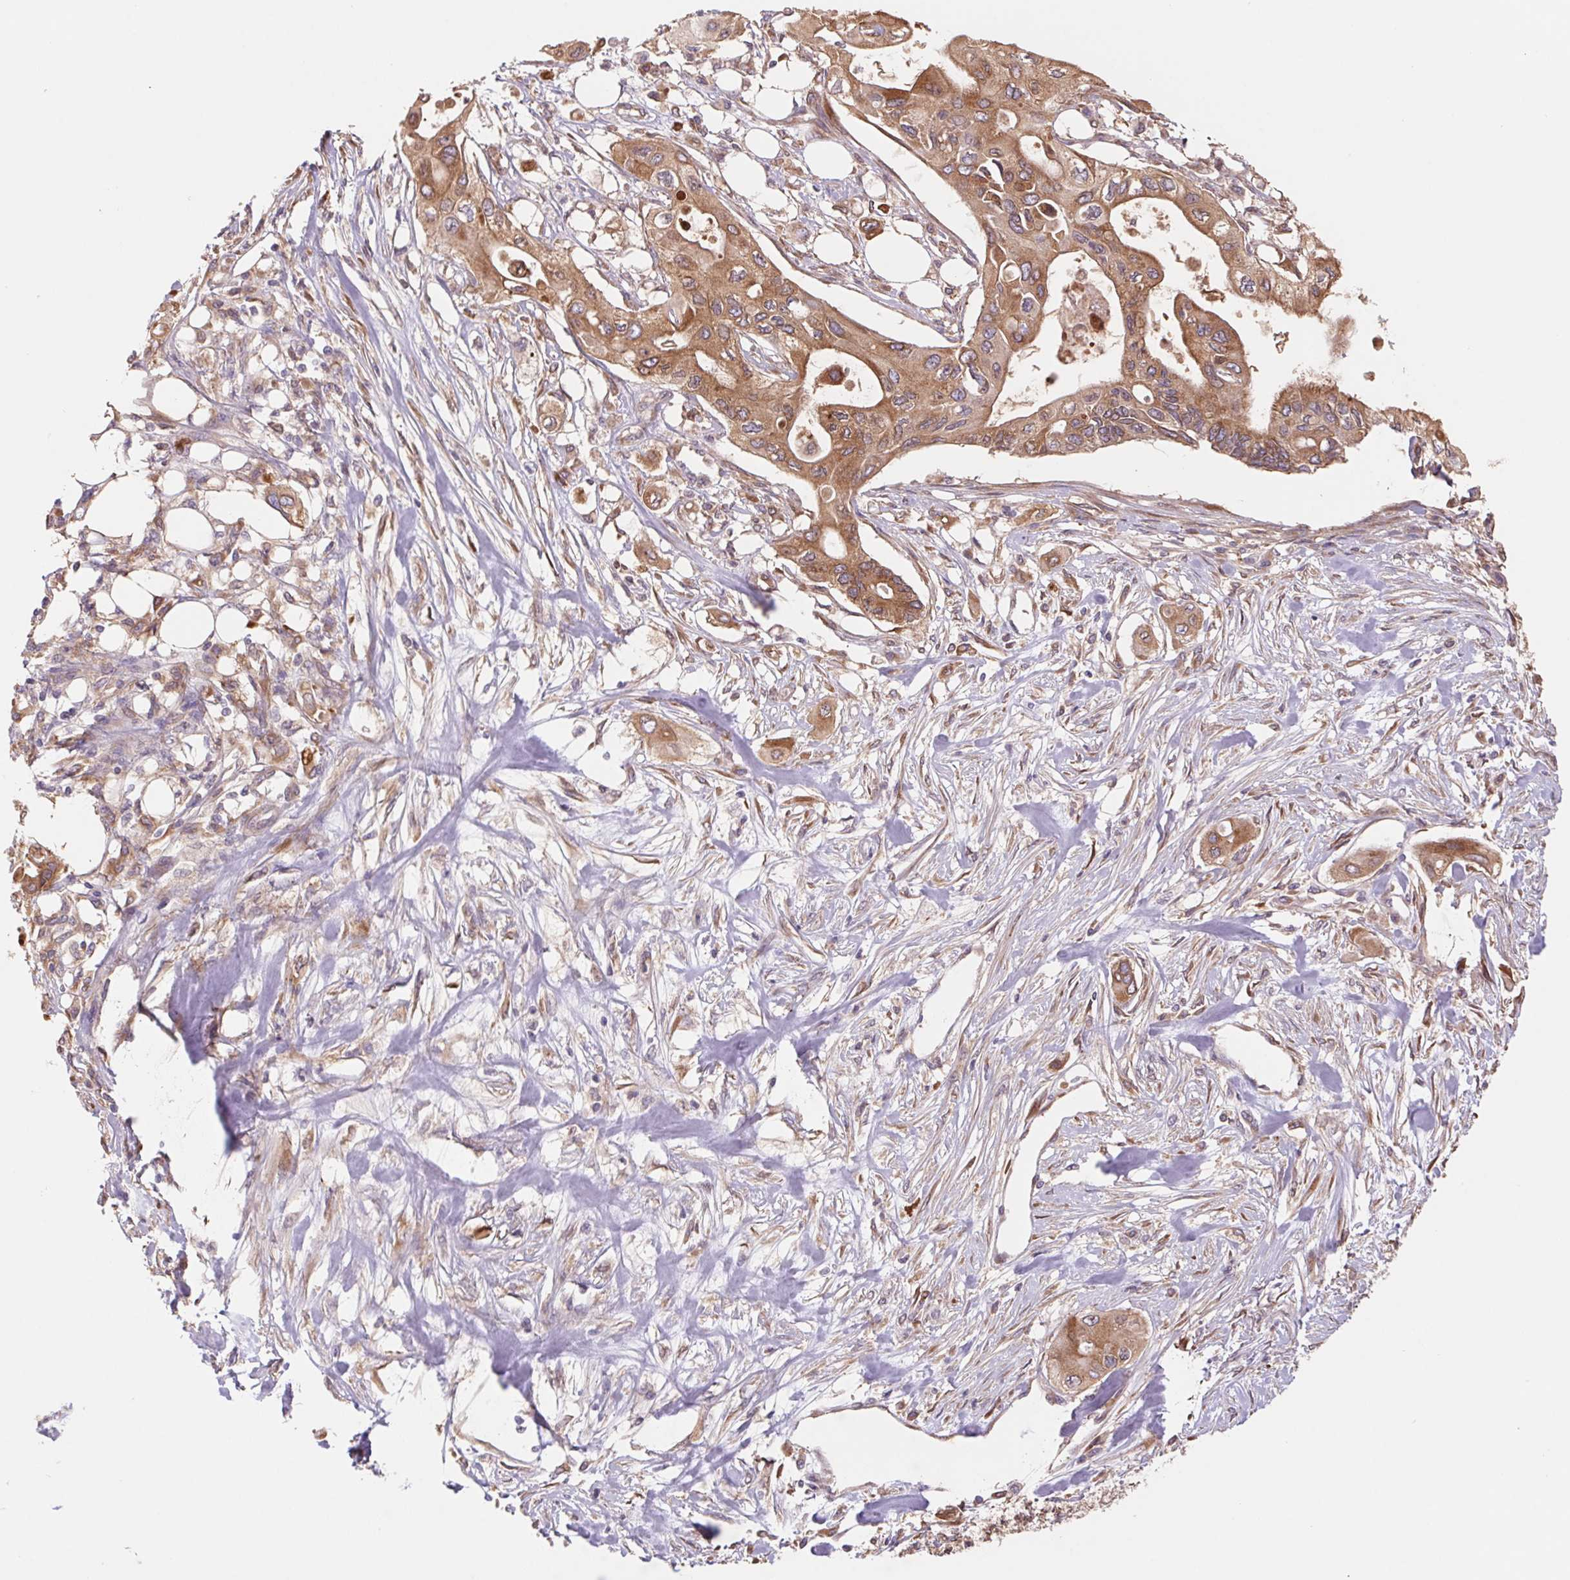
{"staining": {"intensity": "strong", "quantity": ">75%", "location": "cytoplasmic/membranous"}, "tissue": "pancreatic cancer", "cell_type": "Tumor cells", "image_type": "cancer", "snomed": [{"axis": "morphology", "description": "Adenocarcinoma, NOS"}, {"axis": "topography", "description": "Pancreas"}], "caption": "Adenocarcinoma (pancreatic) stained with immunohistochemistry (IHC) exhibits strong cytoplasmic/membranous staining in approximately >75% of tumor cells. (DAB = brown stain, brightfield microscopy at high magnification).", "gene": "RAB1A", "patient": {"sex": "female", "age": 63}}